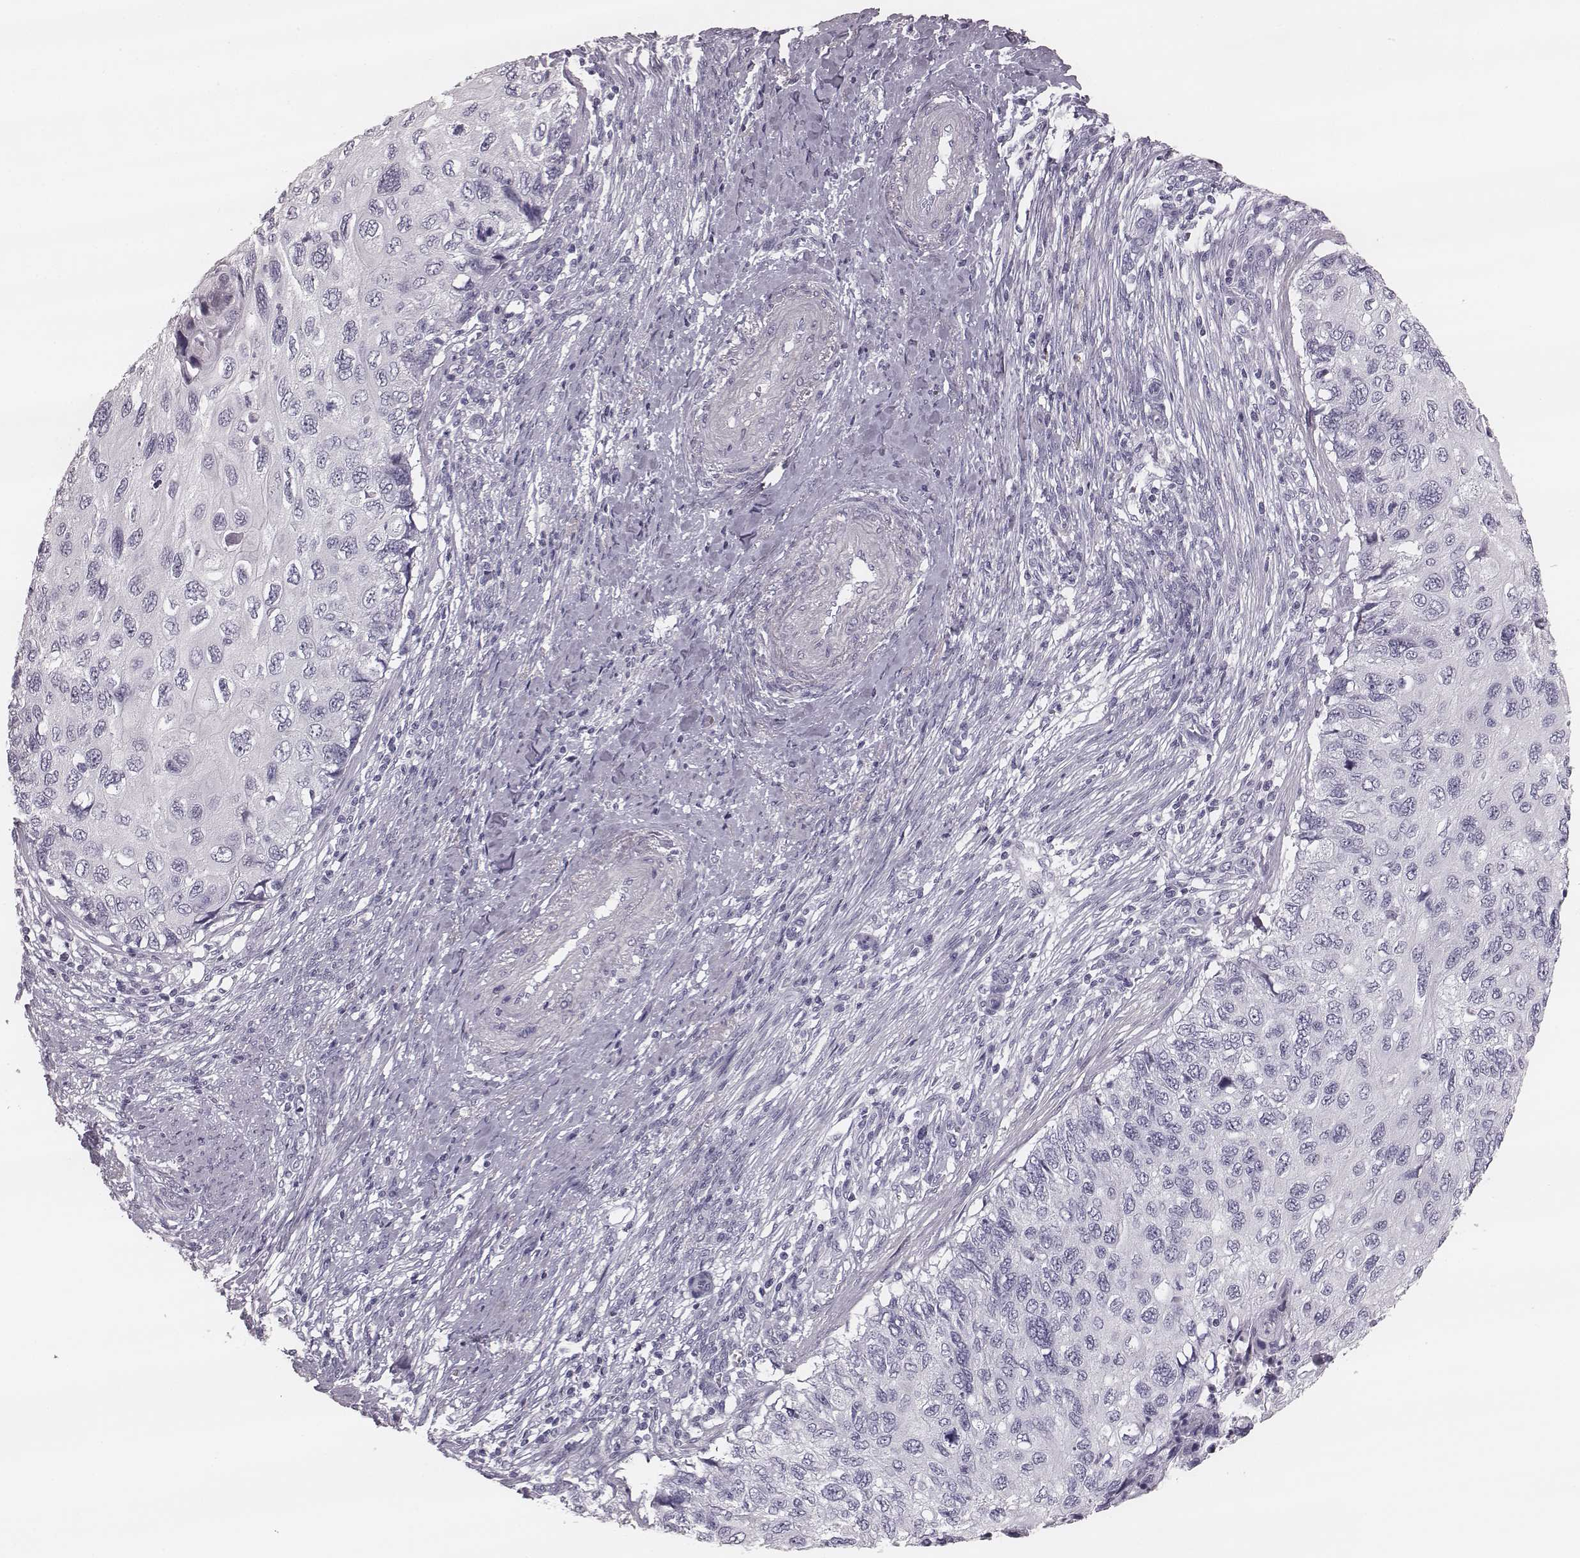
{"staining": {"intensity": "negative", "quantity": "none", "location": "none"}, "tissue": "cervical cancer", "cell_type": "Tumor cells", "image_type": "cancer", "snomed": [{"axis": "morphology", "description": "Squamous cell carcinoma, NOS"}, {"axis": "topography", "description": "Cervix"}], "caption": "Immunohistochemistry (IHC) photomicrograph of neoplastic tissue: cervical squamous cell carcinoma stained with DAB (3,3'-diaminobenzidine) exhibits no significant protein staining in tumor cells. (DAB immunohistochemistry (IHC), high magnification).", "gene": "KRT74", "patient": {"sex": "female", "age": 70}}